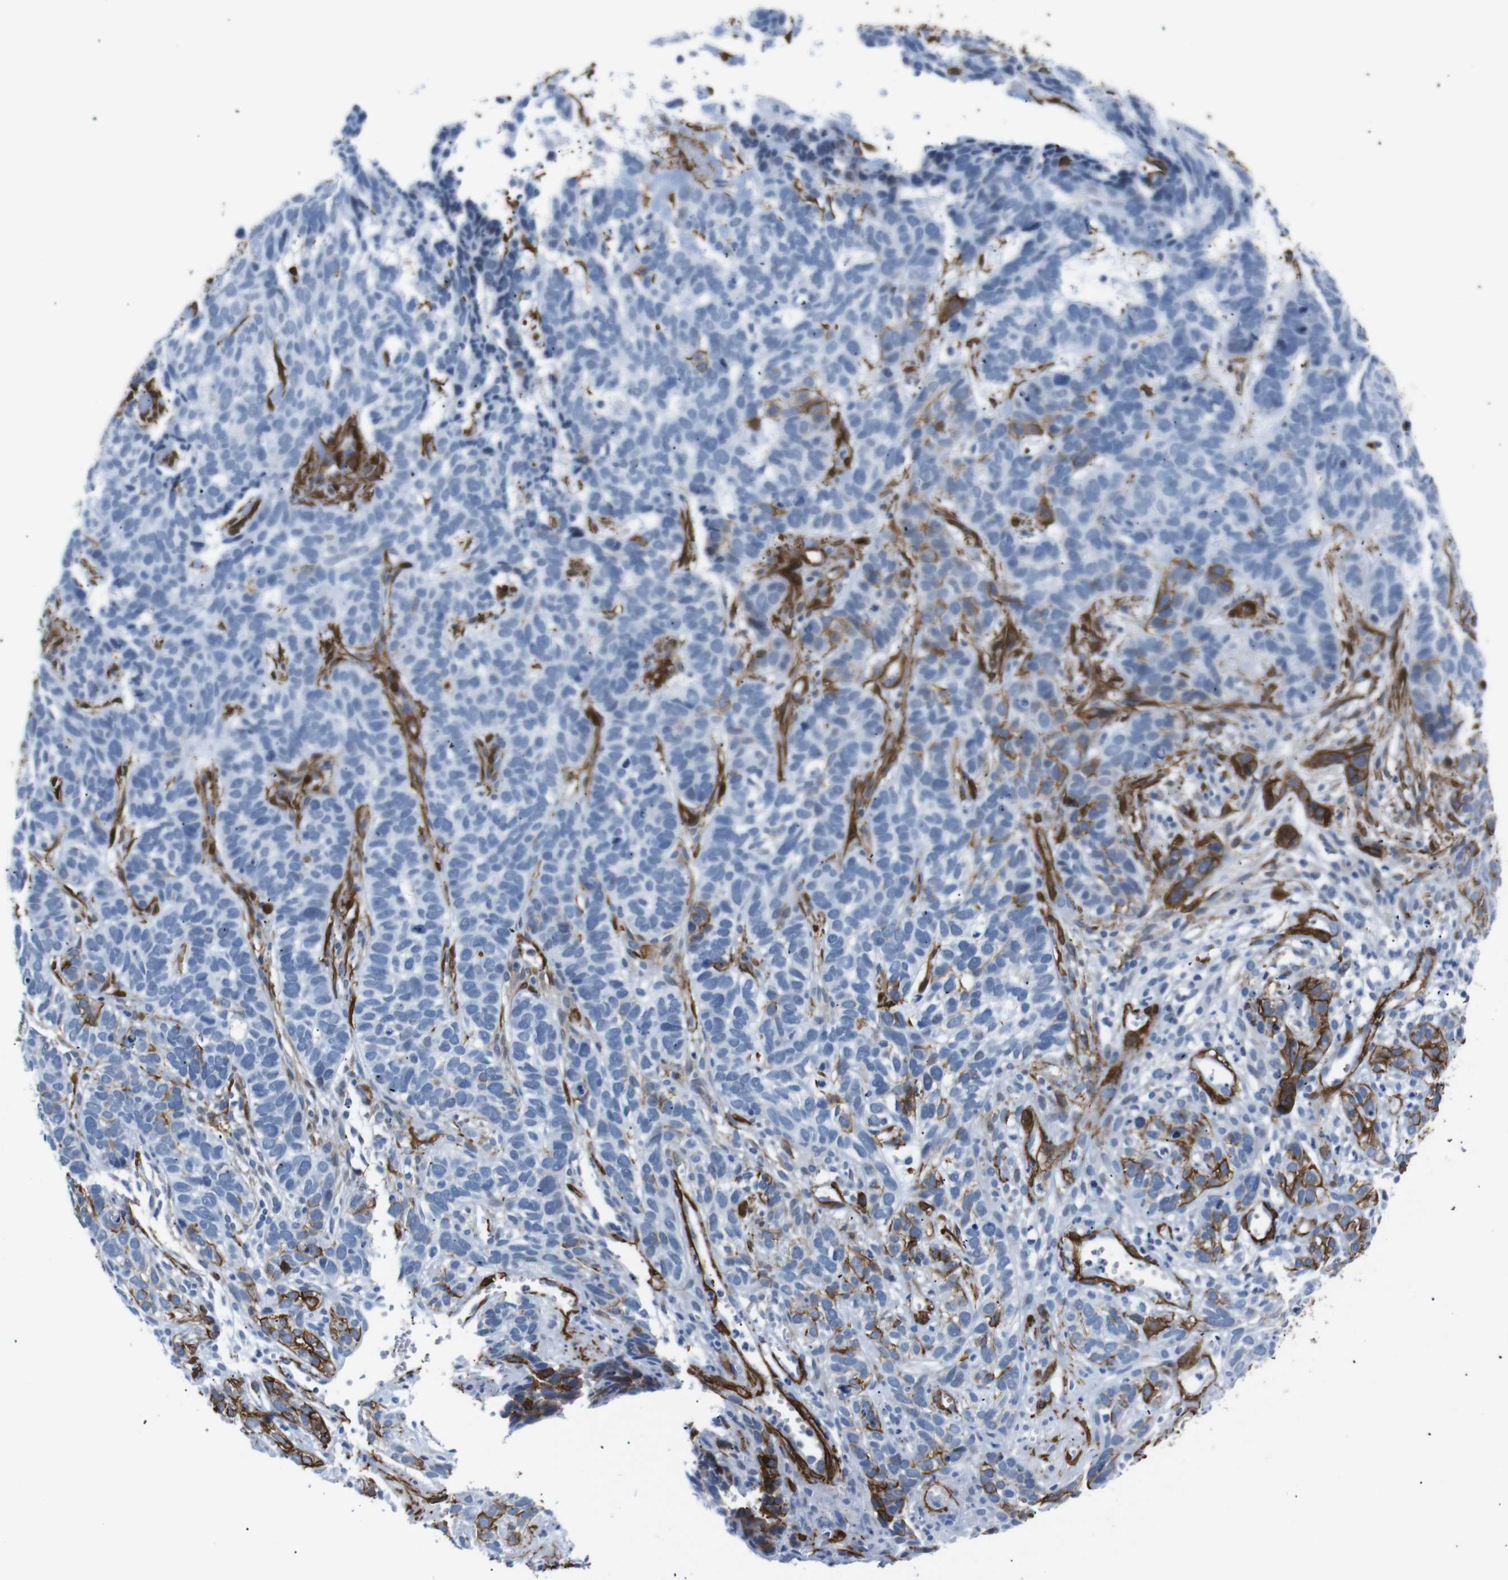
{"staining": {"intensity": "negative", "quantity": "none", "location": "none"}, "tissue": "skin cancer", "cell_type": "Tumor cells", "image_type": "cancer", "snomed": [{"axis": "morphology", "description": "Basal cell carcinoma"}, {"axis": "topography", "description": "Skin"}], "caption": "The immunohistochemistry histopathology image has no significant expression in tumor cells of skin cancer (basal cell carcinoma) tissue. The staining was performed using DAB to visualize the protein expression in brown, while the nuclei were stained in blue with hematoxylin (Magnification: 20x).", "gene": "ACTA2", "patient": {"sex": "male", "age": 87}}